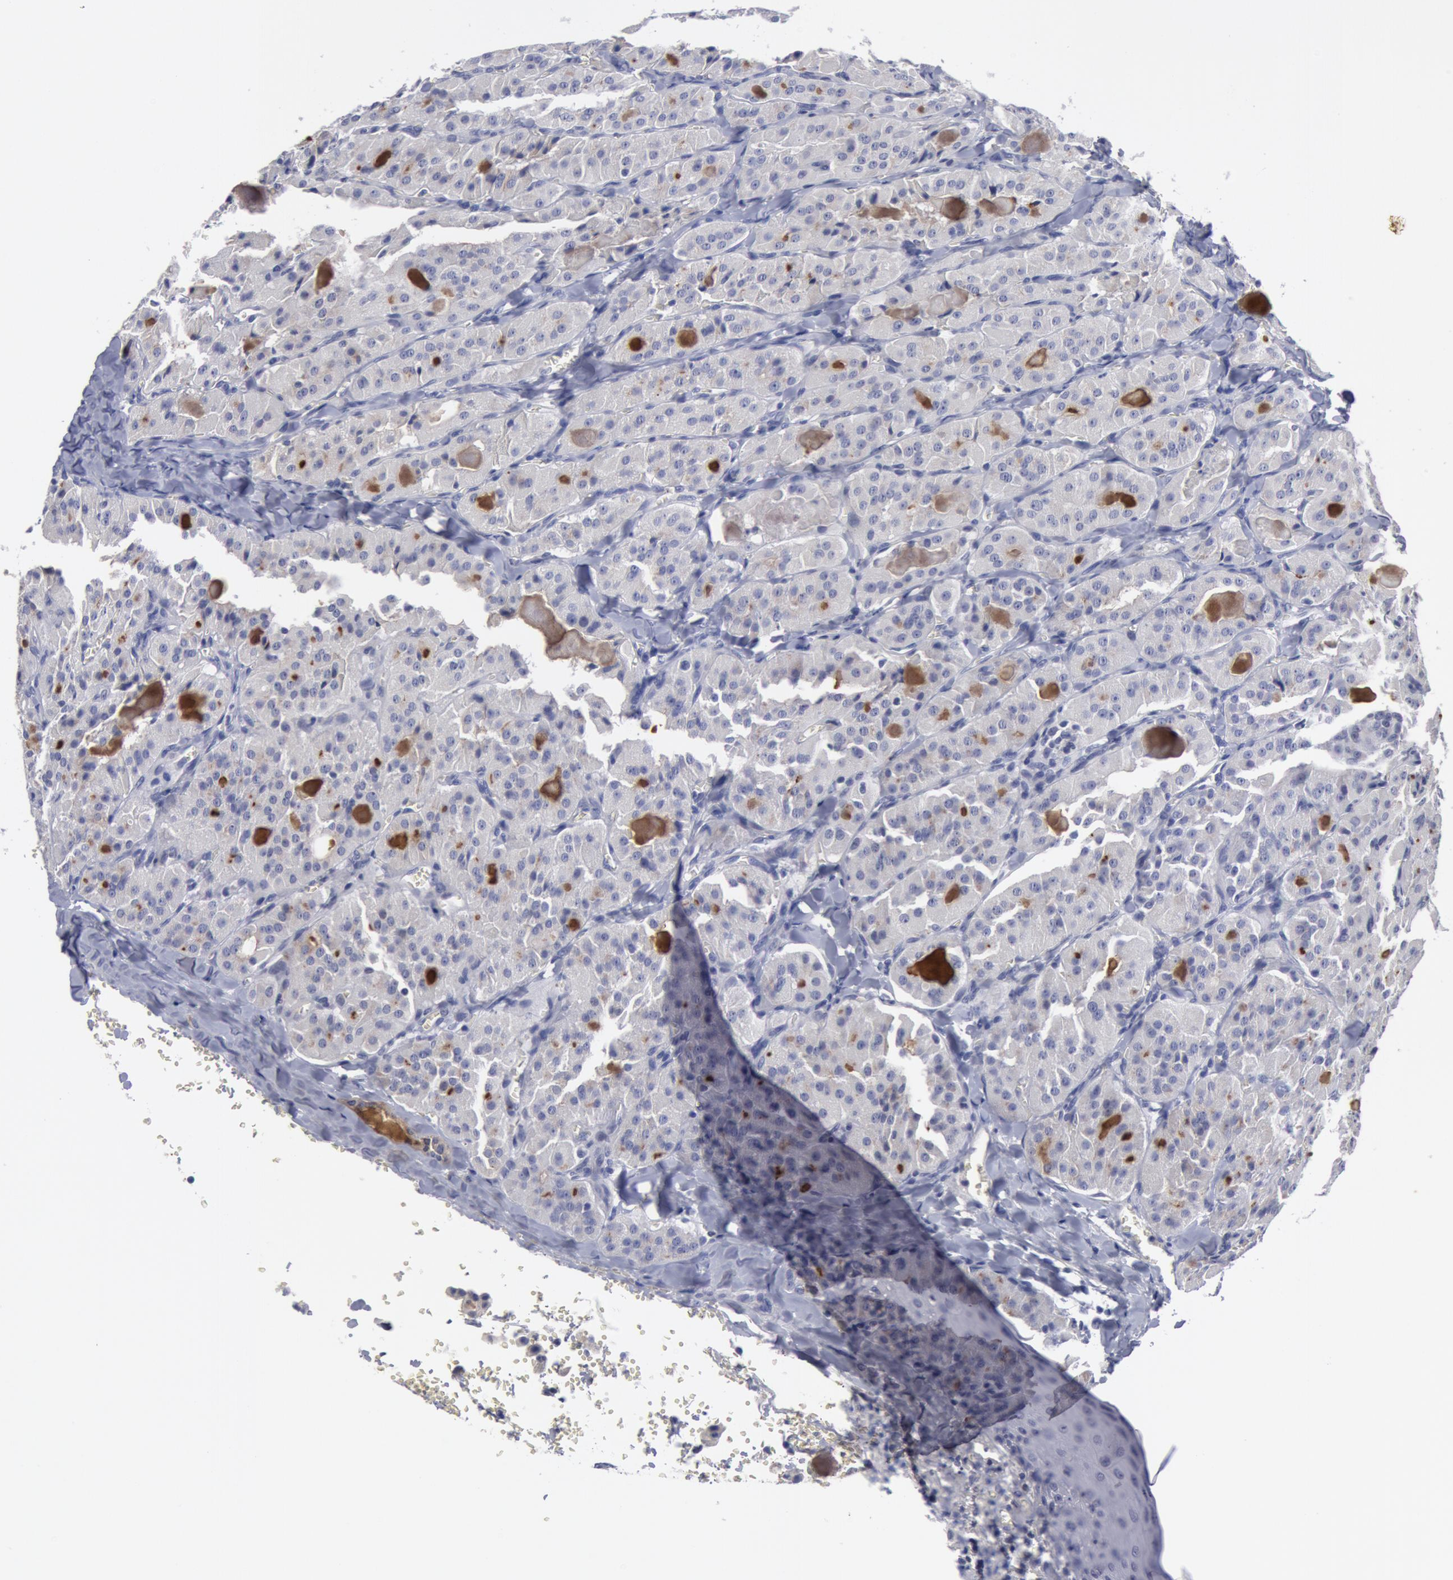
{"staining": {"intensity": "negative", "quantity": "none", "location": "none"}, "tissue": "thyroid cancer", "cell_type": "Tumor cells", "image_type": "cancer", "snomed": [{"axis": "morphology", "description": "Carcinoma, NOS"}, {"axis": "topography", "description": "Thyroid gland"}], "caption": "High power microscopy photomicrograph of an IHC photomicrograph of thyroid cancer, revealing no significant staining in tumor cells.", "gene": "NLGN4X", "patient": {"sex": "male", "age": 76}}